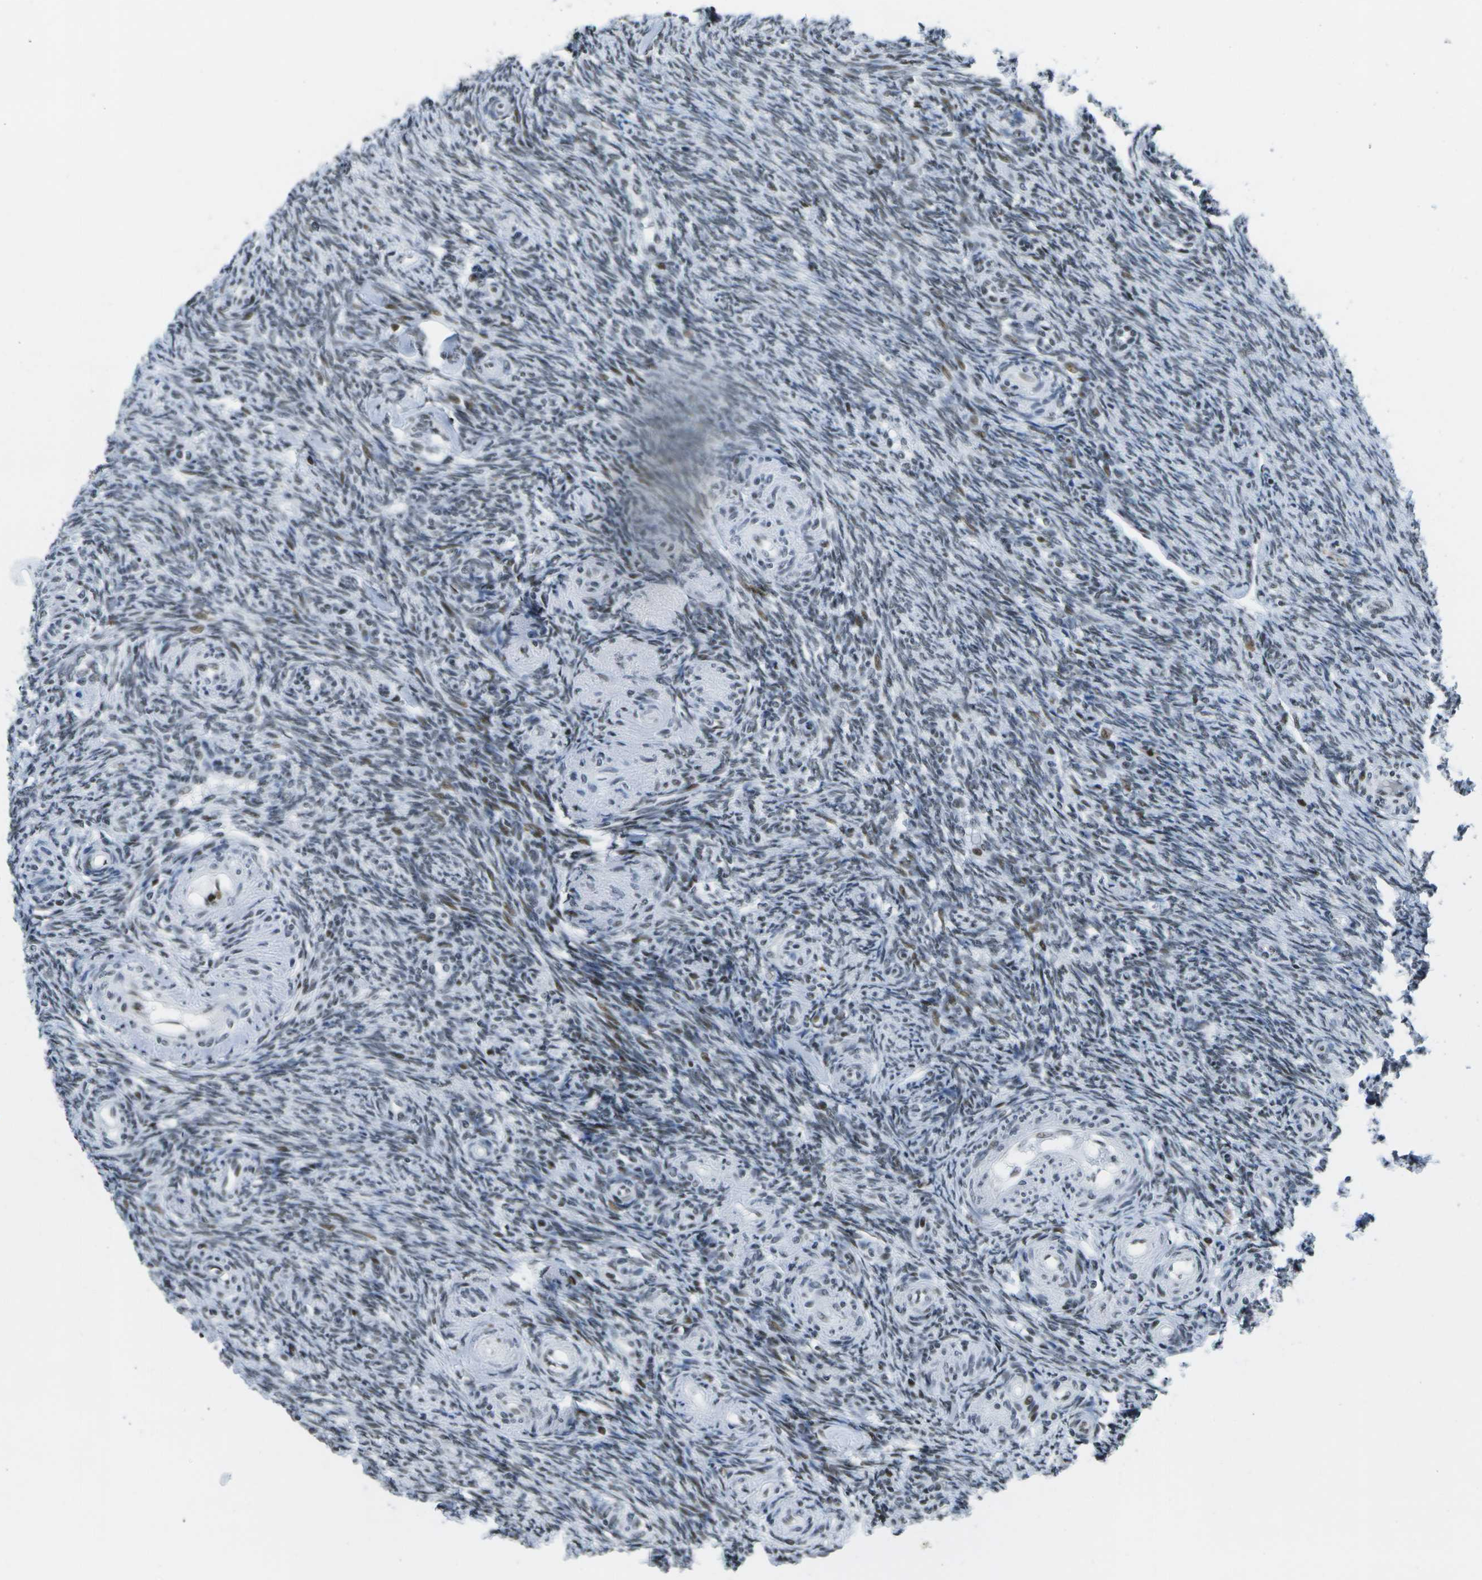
{"staining": {"intensity": "moderate", "quantity": ">75%", "location": "nuclear"}, "tissue": "ovary", "cell_type": "Follicle cells", "image_type": "normal", "snomed": [{"axis": "morphology", "description": "Normal tissue, NOS"}, {"axis": "topography", "description": "Ovary"}], "caption": "The histopathology image exhibits immunohistochemical staining of benign ovary. There is moderate nuclear positivity is present in about >75% of follicle cells. The staining was performed using DAB (3,3'-diaminobenzidine), with brown indicating positive protein expression. Nuclei are stained blue with hematoxylin.", "gene": "NSRP1", "patient": {"sex": "female", "age": 41}}